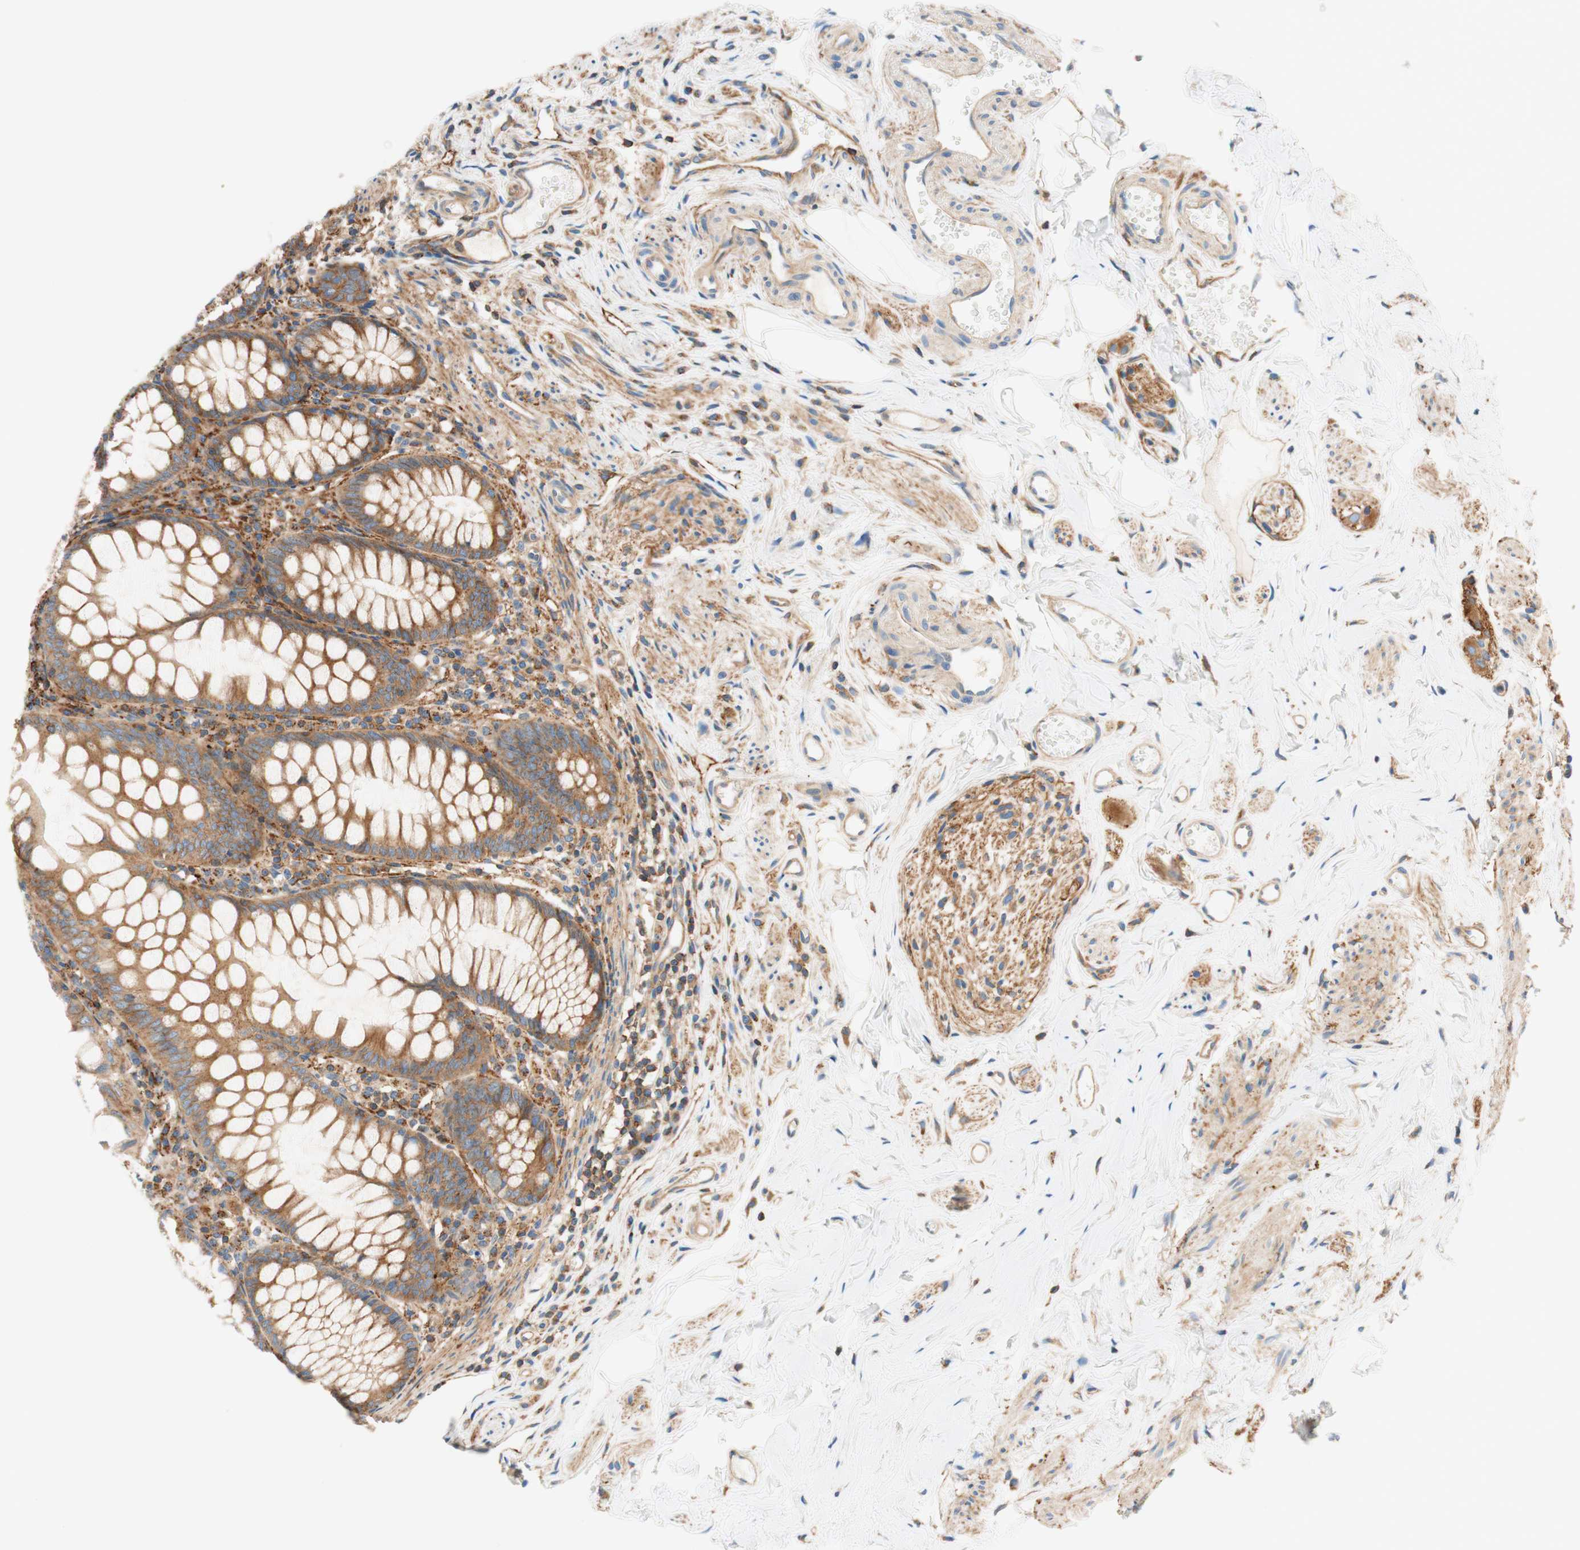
{"staining": {"intensity": "moderate", "quantity": ">75%", "location": "cytoplasmic/membranous"}, "tissue": "appendix", "cell_type": "Glandular cells", "image_type": "normal", "snomed": [{"axis": "morphology", "description": "Normal tissue, NOS"}, {"axis": "topography", "description": "Appendix"}], "caption": "This photomicrograph exhibits normal appendix stained with IHC to label a protein in brown. The cytoplasmic/membranous of glandular cells show moderate positivity for the protein. Nuclei are counter-stained blue.", "gene": "VPS26A", "patient": {"sex": "female", "age": 77}}